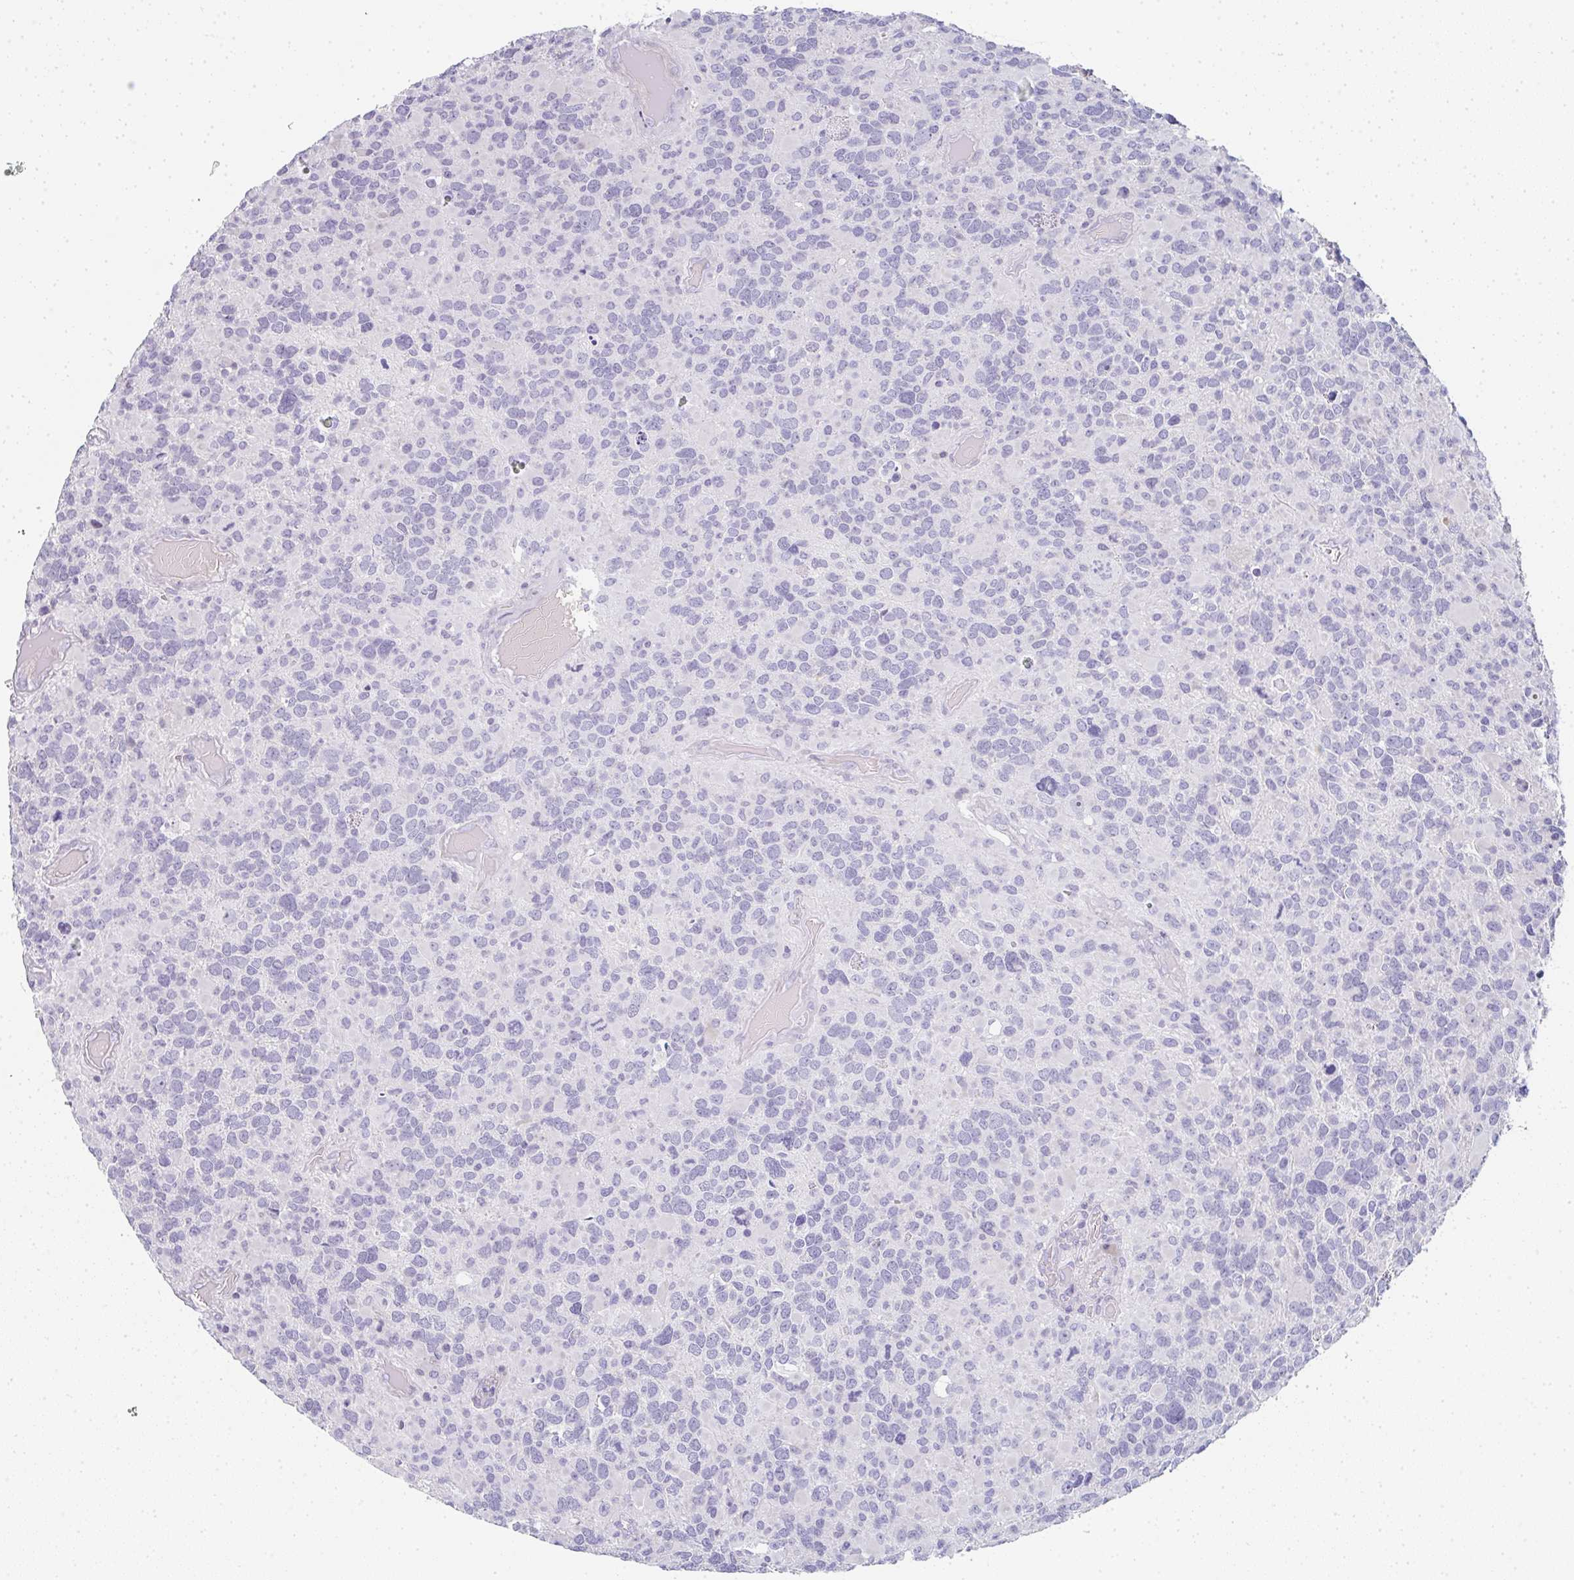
{"staining": {"intensity": "negative", "quantity": "none", "location": "none"}, "tissue": "glioma", "cell_type": "Tumor cells", "image_type": "cancer", "snomed": [{"axis": "morphology", "description": "Glioma, malignant, High grade"}, {"axis": "topography", "description": "Brain"}], "caption": "There is no significant expression in tumor cells of malignant glioma (high-grade). (Stains: DAB (3,3'-diaminobenzidine) immunohistochemistry with hematoxylin counter stain, Microscopy: brightfield microscopy at high magnification).", "gene": "NEU2", "patient": {"sex": "female", "age": 40}}